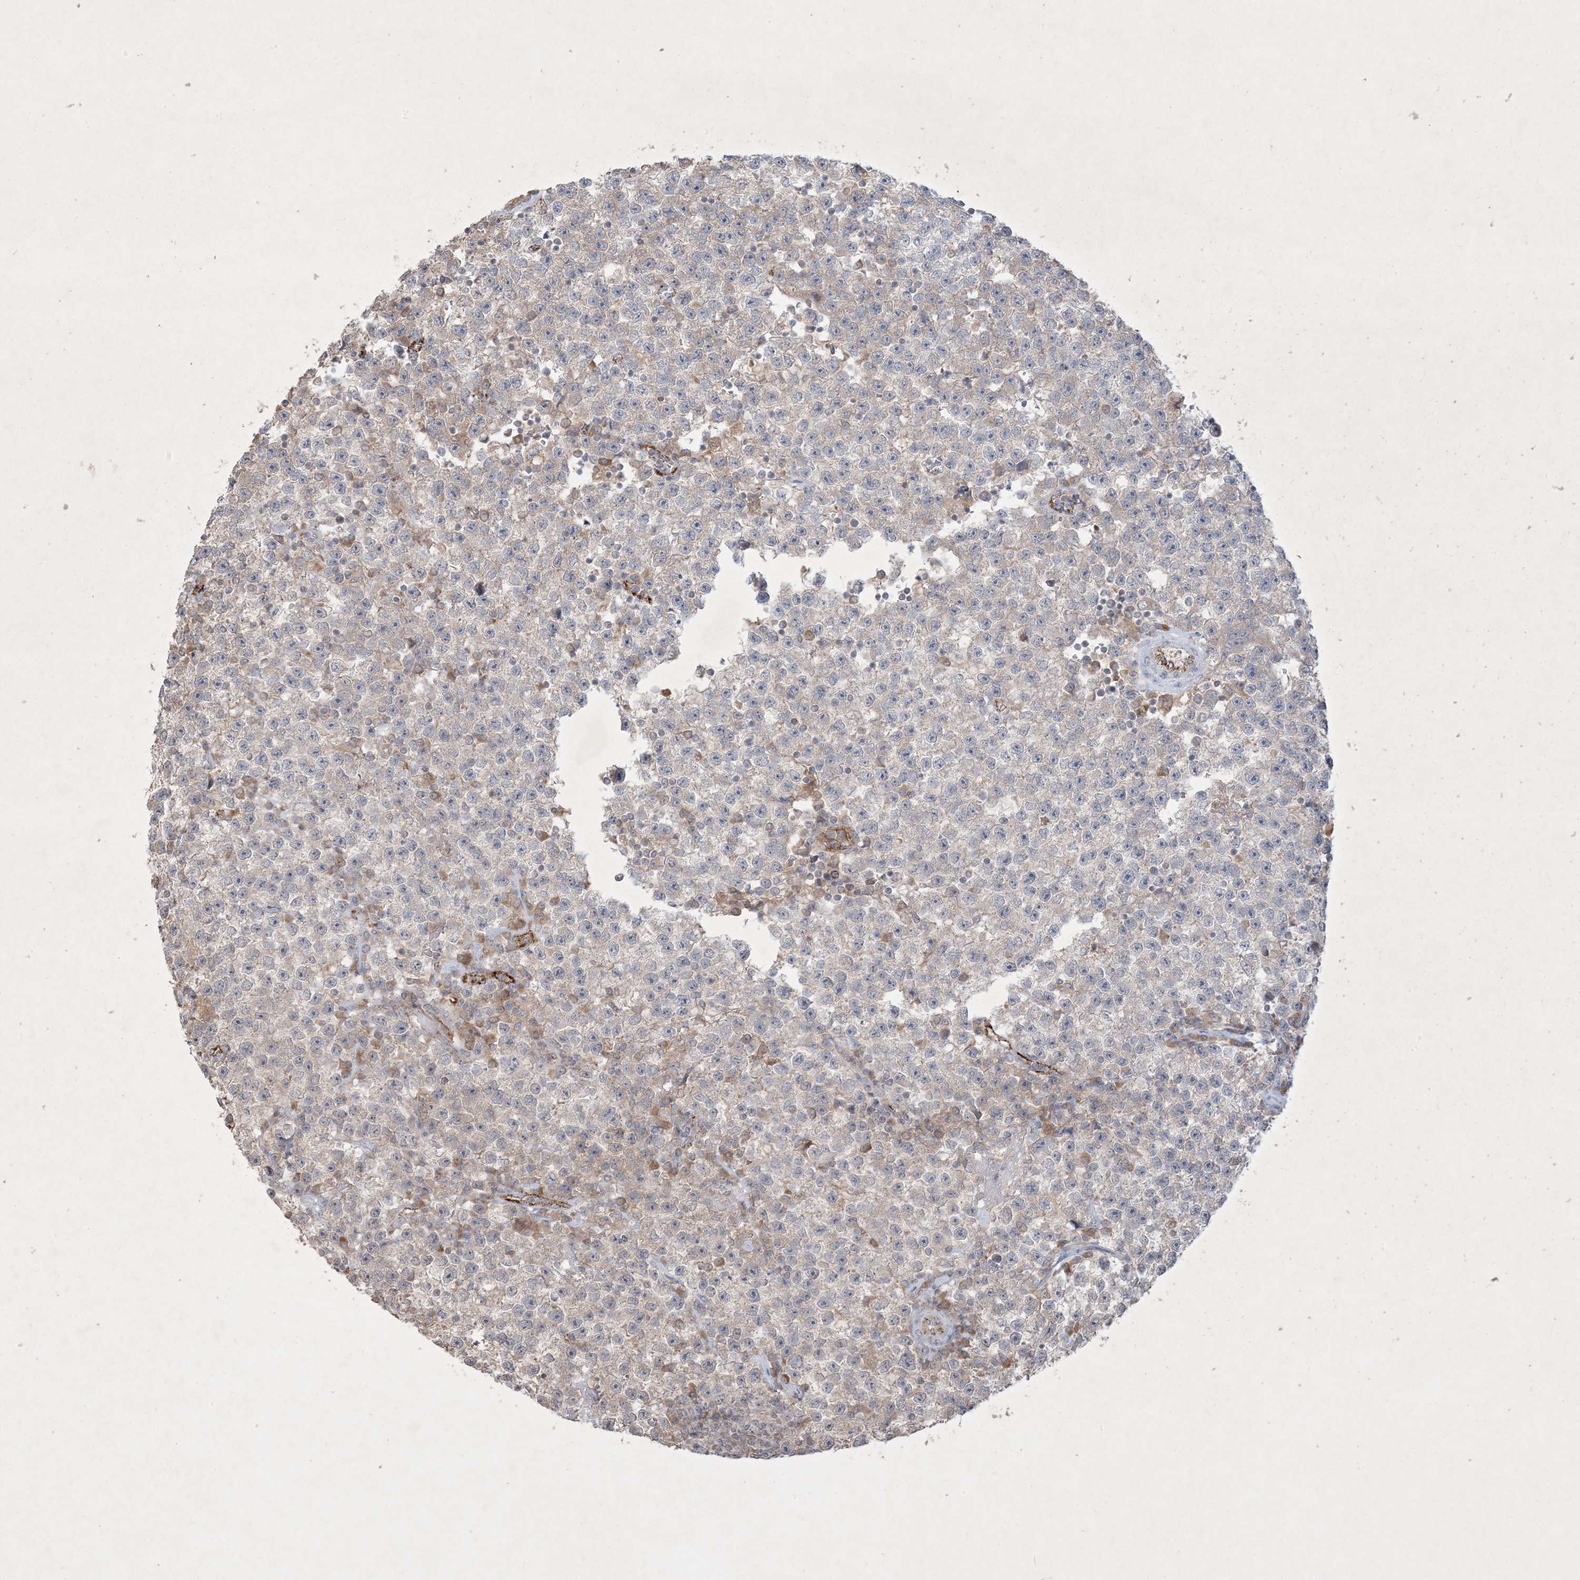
{"staining": {"intensity": "negative", "quantity": "none", "location": "none"}, "tissue": "testis cancer", "cell_type": "Tumor cells", "image_type": "cancer", "snomed": [{"axis": "morphology", "description": "Seminoma, NOS"}, {"axis": "topography", "description": "Testis"}], "caption": "Protein analysis of testis cancer (seminoma) shows no significant positivity in tumor cells.", "gene": "PRSS36", "patient": {"sex": "male", "age": 22}}